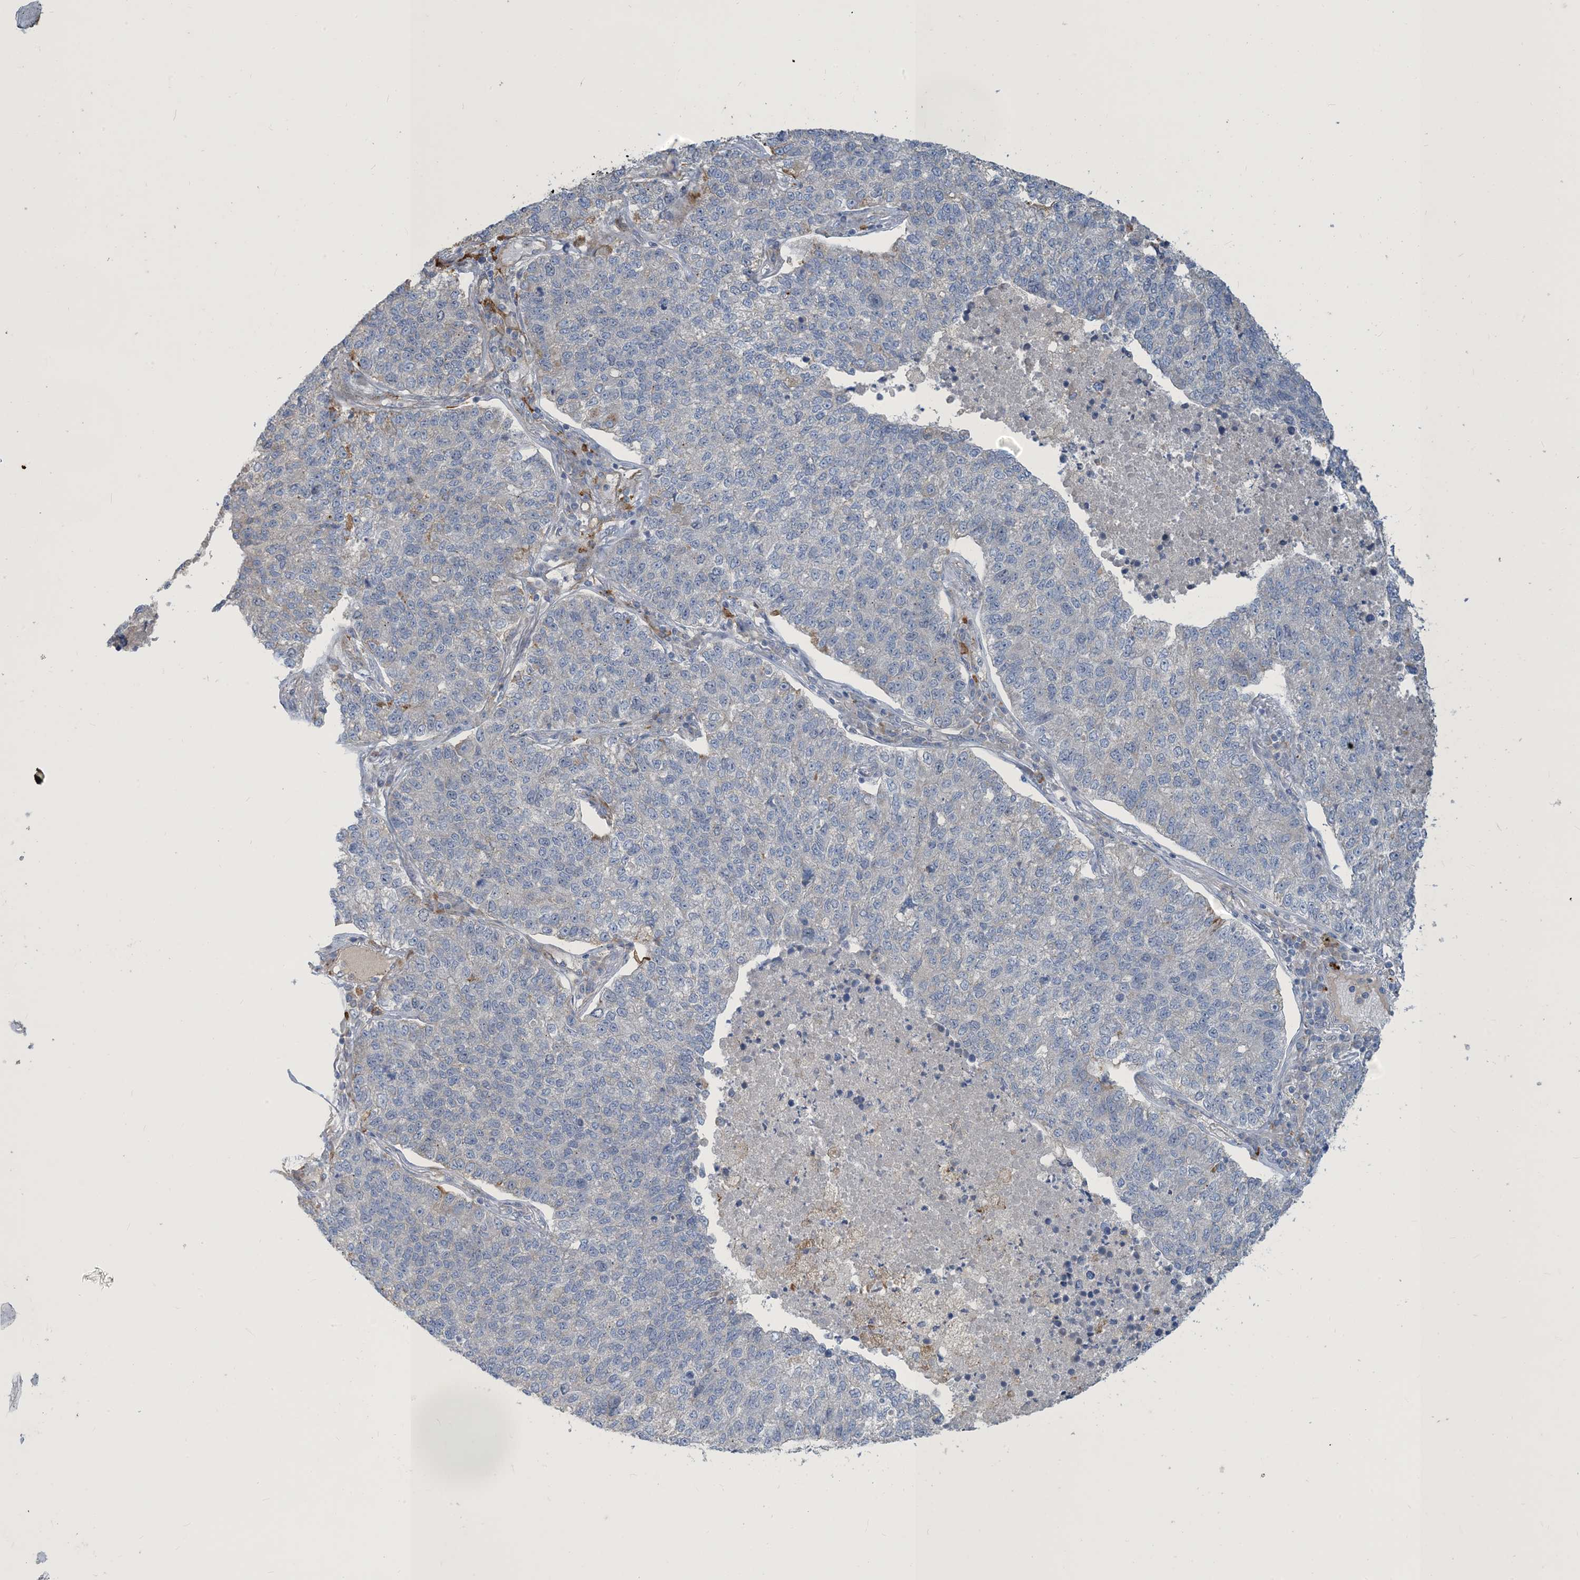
{"staining": {"intensity": "negative", "quantity": "none", "location": "none"}, "tissue": "lung cancer", "cell_type": "Tumor cells", "image_type": "cancer", "snomed": [{"axis": "morphology", "description": "Adenocarcinoma, NOS"}, {"axis": "topography", "description": "Lung"}], "caption": "Immunohistochemistry photomicrograph of human lung cancer (adenocarcinoma) stained for a protein (brown), which shows no expression in tumor cells.", "gene": "PEAR1", "patient": {"sex": "male", "age": 49}}